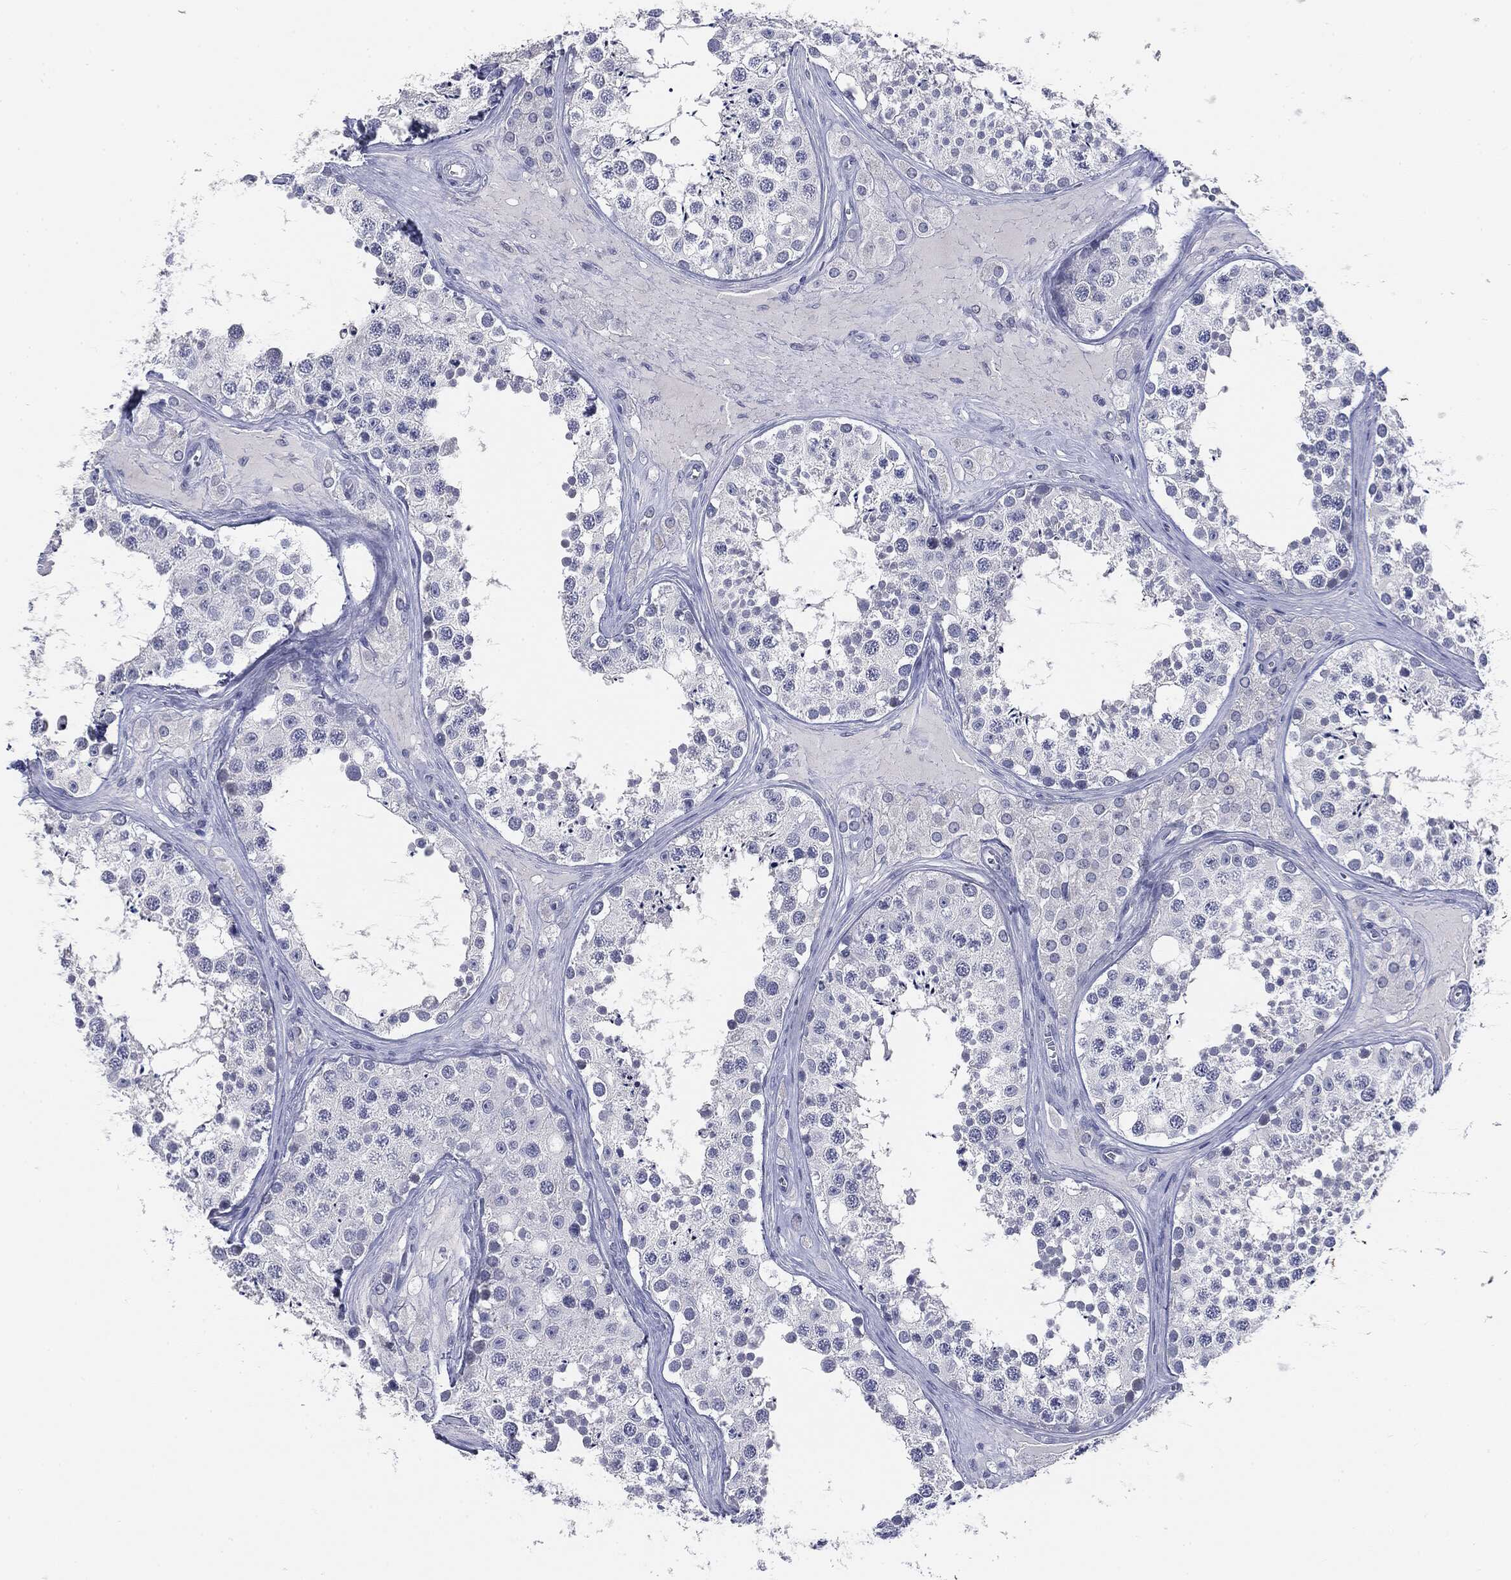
{"staining": {"intensity": "negative", "quantity": "none", "location": "none"}, "tissue": "testis", "cell_type": "Cells in seminiferous ducts", "image_type": "normal", "snomed": [{"axis": "morphology", "description": "Normal tissue, NOS"}, {"axis": "topography", "description": "Testis"}], "caption": "Human testis stained for a protein using immunohistochemistry (IHC) exhibits no staining in cells in seminiferous ducts.", "gene": "CGB1", "patient": {"sex": "male", "age": 31}}